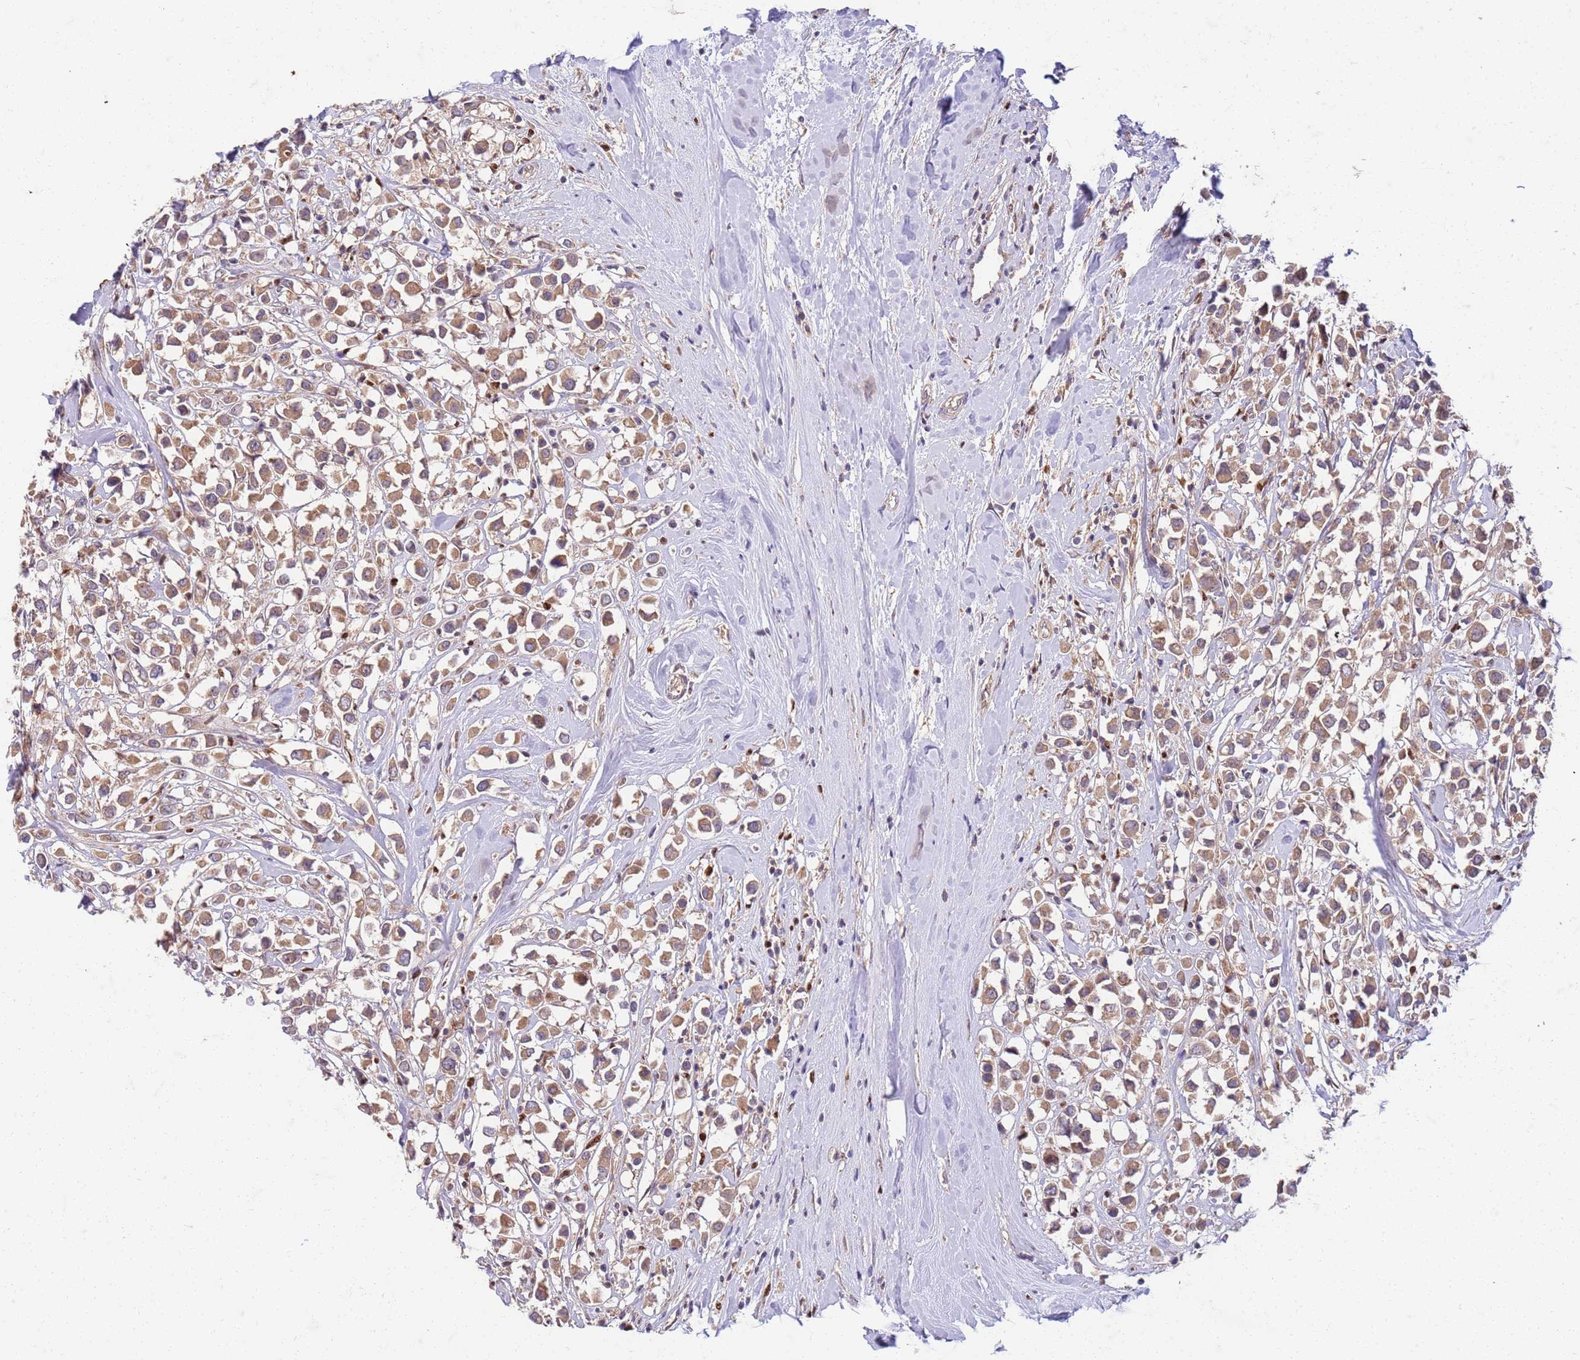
{"staining": {"intensity": "moderate", "quantity": ">75%", "location": "cytoplasmic/membranous"}, "tissue": "breast cancer", "cell_type": "Tumor cells", "image_type": "cancer", "snomed": [{"axis": "morphology", "description": "Duct carcinoma"}, {"axis": "topography", "description": "Breast"}], "caption": "This is a histology image of IHC staining of intraductal carcinoma (breast), which shows moderate staining in the cytoplasmic/membranous of tumor cells.", "gene": "OSBP", "patient": {"sex": "female", "age": 87}}